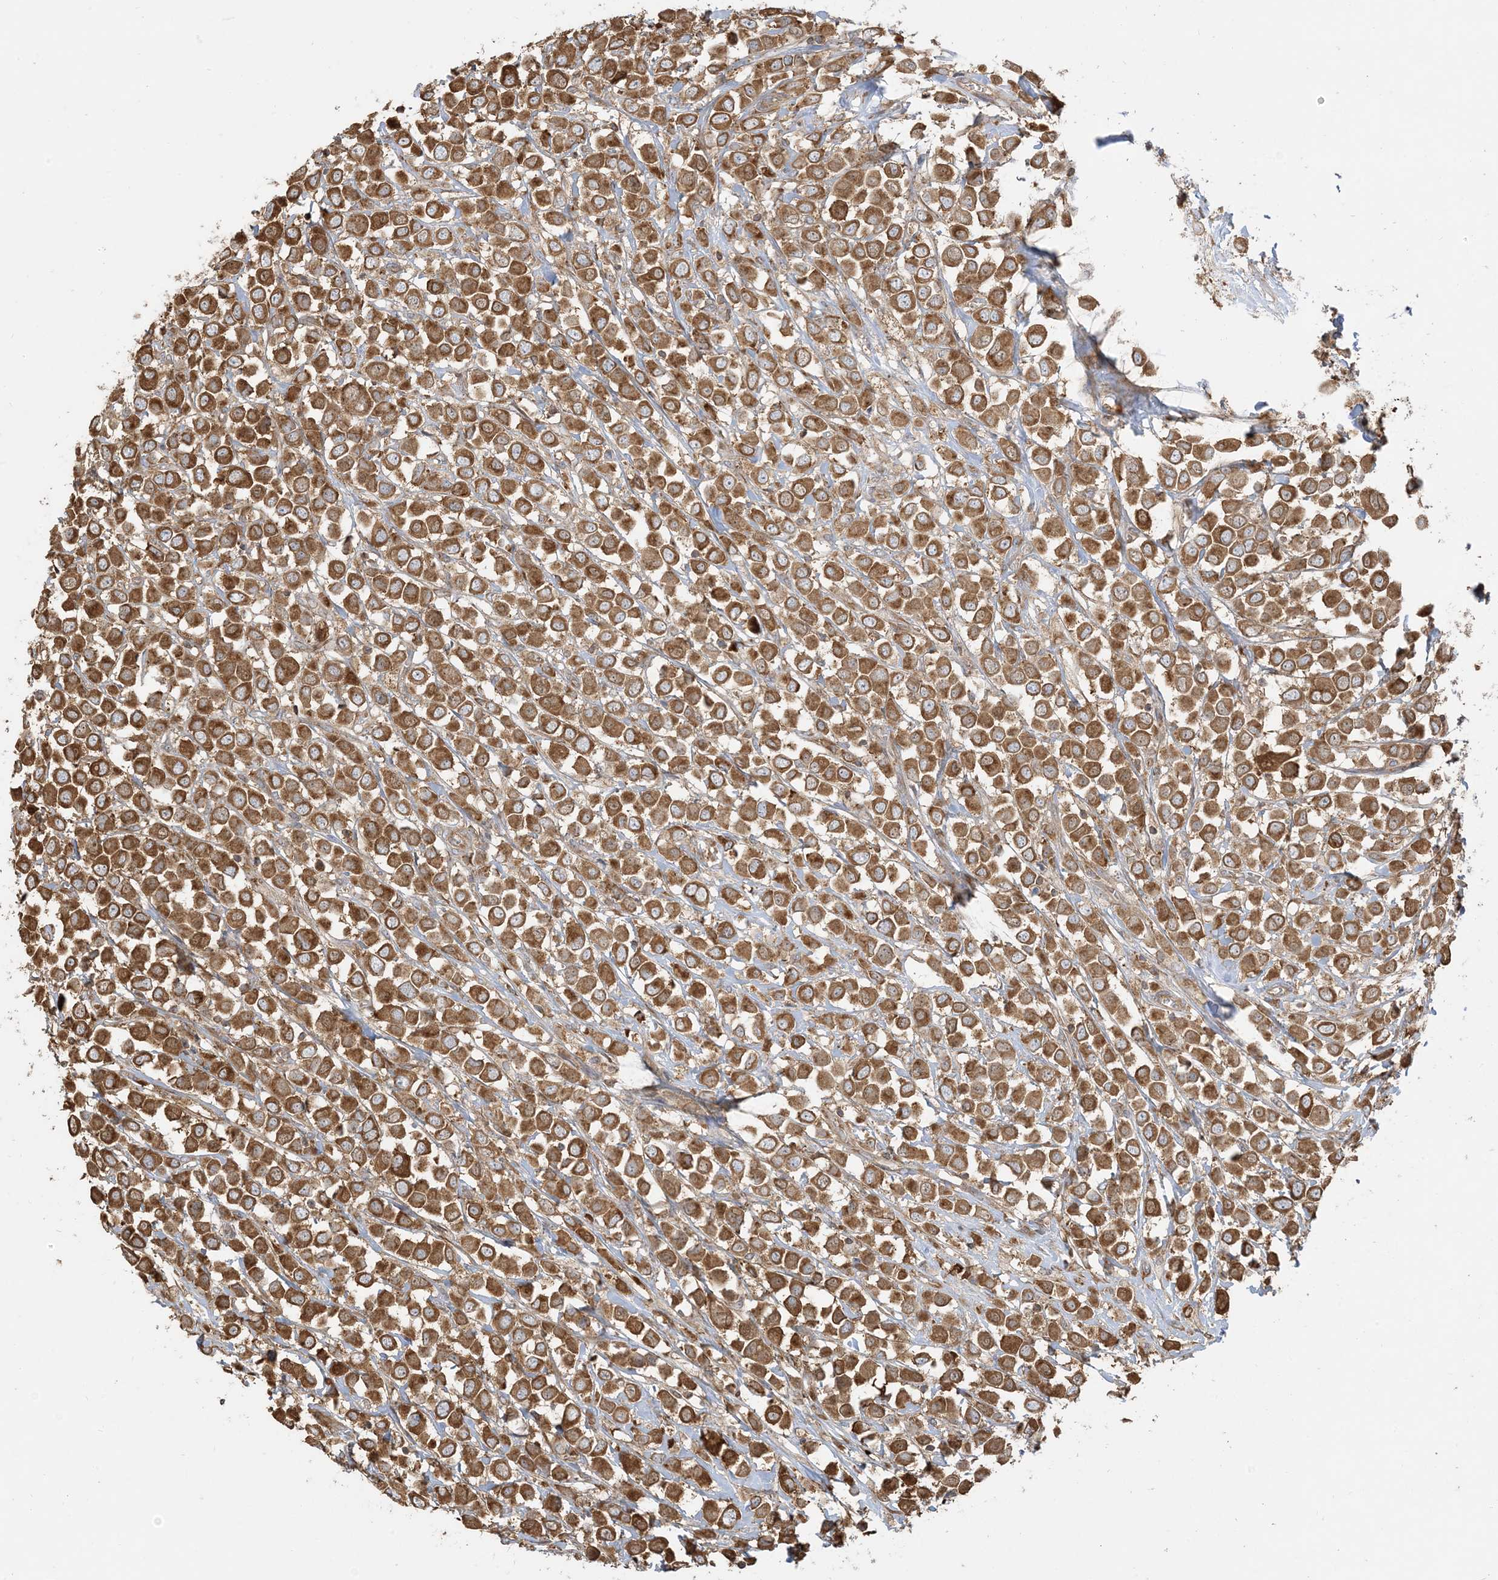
{"staining": {"intensity": "moderate", "quantity": ">75%", "location": "cytoplasmic/membranous"}, "tissue": "breast cancer", "cell_type": "Tumor cells", "image_type": "cancer", "snomed": [{"axis": "morphology", "description": "Duct carcinoma"}, {"axis": "topography", "description": "Breast"}], "caption": "An immunohistochemistry histopathology image of tumor tissue is shown. Protein staining in brown highlights moderate cytoplasmic/membranous positivity in breast intraductal carcinoma within tumor cells.", "gene": "SRP72", "patient": {"sex": "female", "age": 61}}